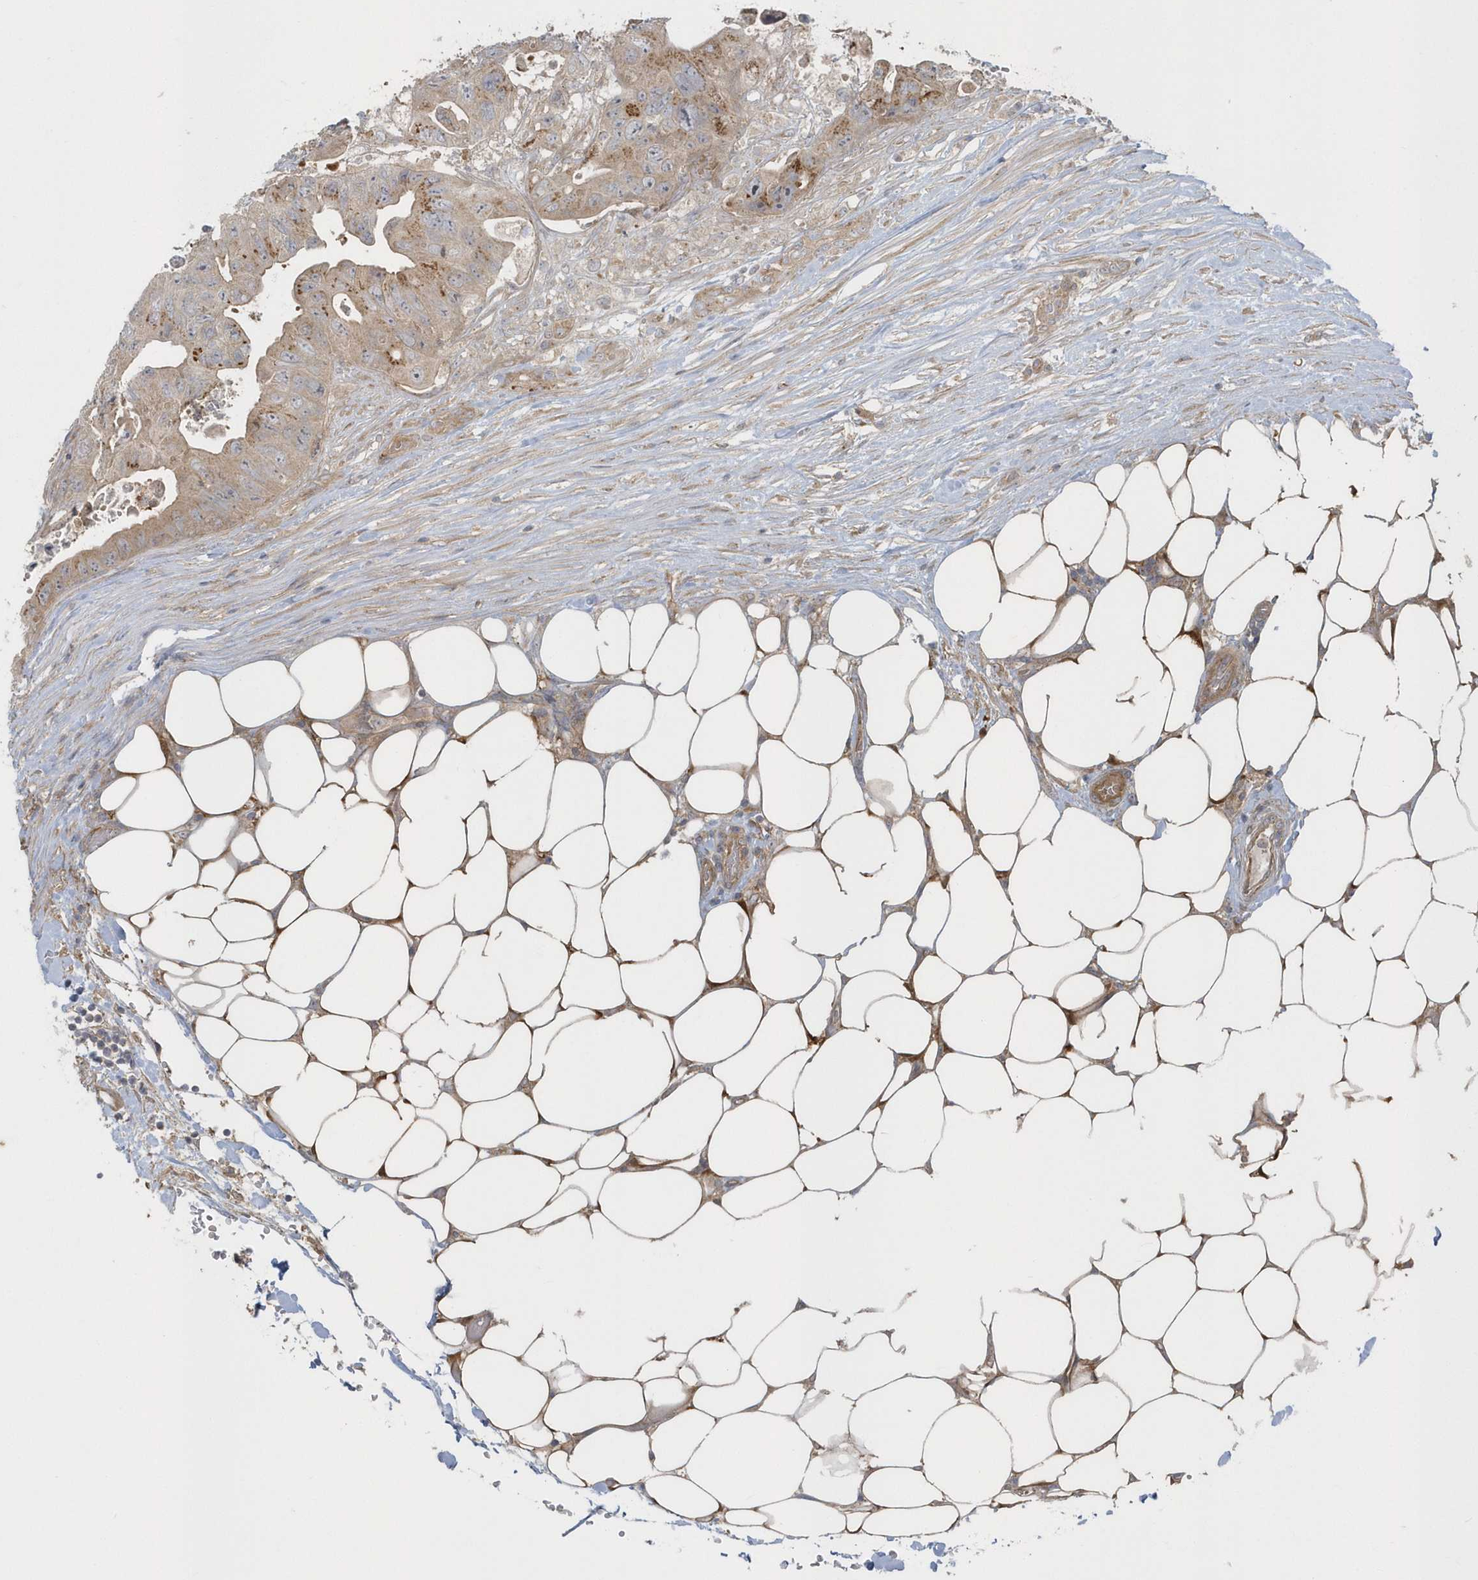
{"staining": {"intensity": "moderate", "quantity": ">75%", "location": "cytoplasmic/membranous"}, "tissue": "colorectal cancer", "cell_type": "Tumor cells", "image_type": "cancer", "snomed": [{"axis": "morphology", "description": "Adenocarcinoma, NOS"}, {"axis": "topography", "description": "Colon"}], "caption": "Immunohistochemical staining of colorectal cancer (adenocarcinoma) reveals medium levels of moderate cytoplasmic/membranous protein positivity in about >75% of tumor cells.", "gene": "ACTR1A", "patient": {"sex": "female", "age": 46}}